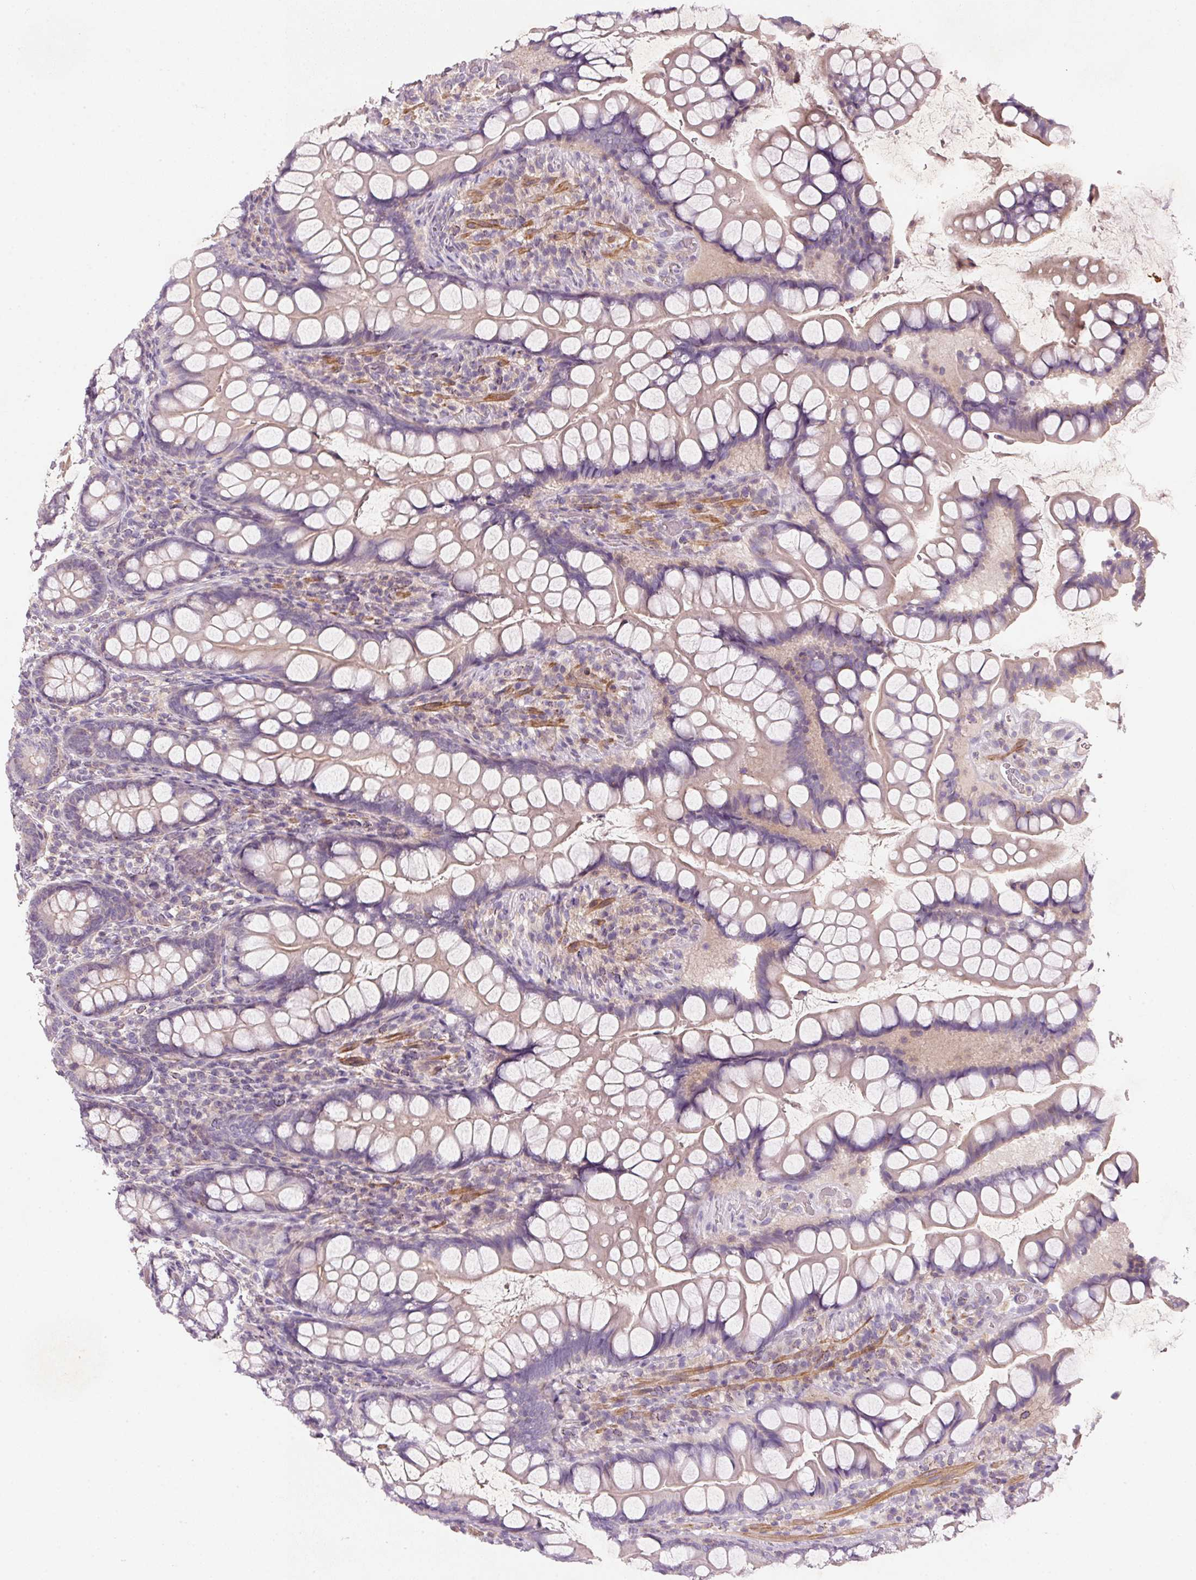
{"staining": {"intensity": "weak", "quantity": "<25%", "location": "cytoplasmic/membranous"}, "tissue": "small intestine", "cell_type": "Glandular cells", "image_type": "normal", "snomed": [{"axis": "morphology", "description": "Normal tissue, NOS"}, {"axis": "topography", "description": "Small intestine"}], "caption": "This is a histopathology image of immunohistochemistry (IHC) staining of benign small intestine, which shows no expression in glandular cells. The staining was performed using DAB (3,3'-diaminobenzidine) to visualize the protein expression in brown, while the nuclei were stained in blue with hematoxylin (Magnification: 20x).", "gene": "KCNK15", "patient": {"sex": "male", "age": 70}}